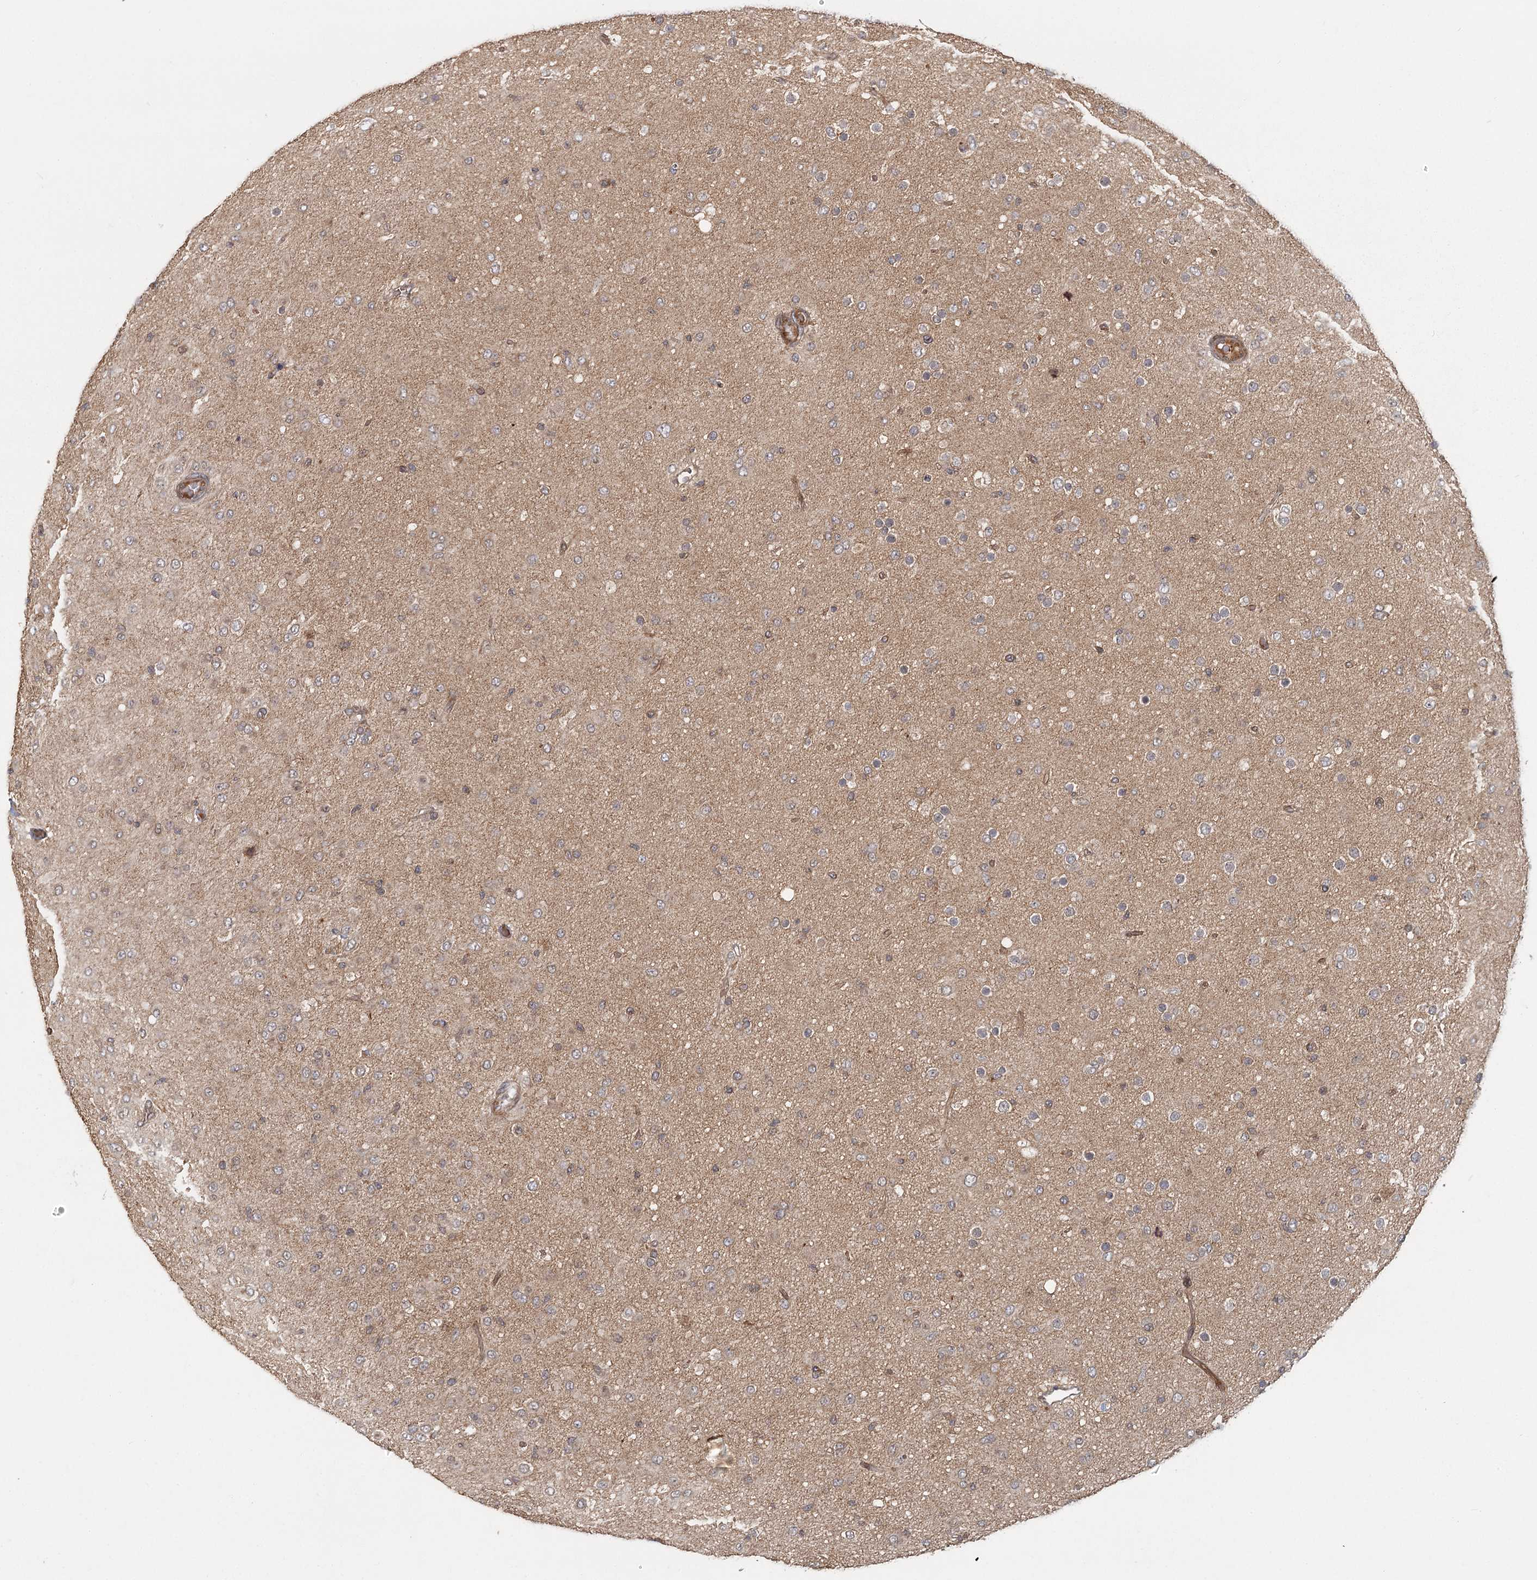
{"staining": {"intensity": "weak", "quantity": "<25%", "location": "cytoplasmic/membranous"}, "tissue": "glioma", "cell_type": "Tumor cells", "image_type": "cancer", "snomed": [{"axis": "morphology", "description": "Glioma, malignant, Low grade"}, {"axis": "topography", "description": "Brain"}], "caption": "Tumor cells show no significant protein staining in glioma. (Brightfield microscopy of DAB (3,3'-diaminobenzidine) immunohistochemistry at high magnification).", "gene": "RAPGEF6", "patient": {"sex": "male", "age": 65}}